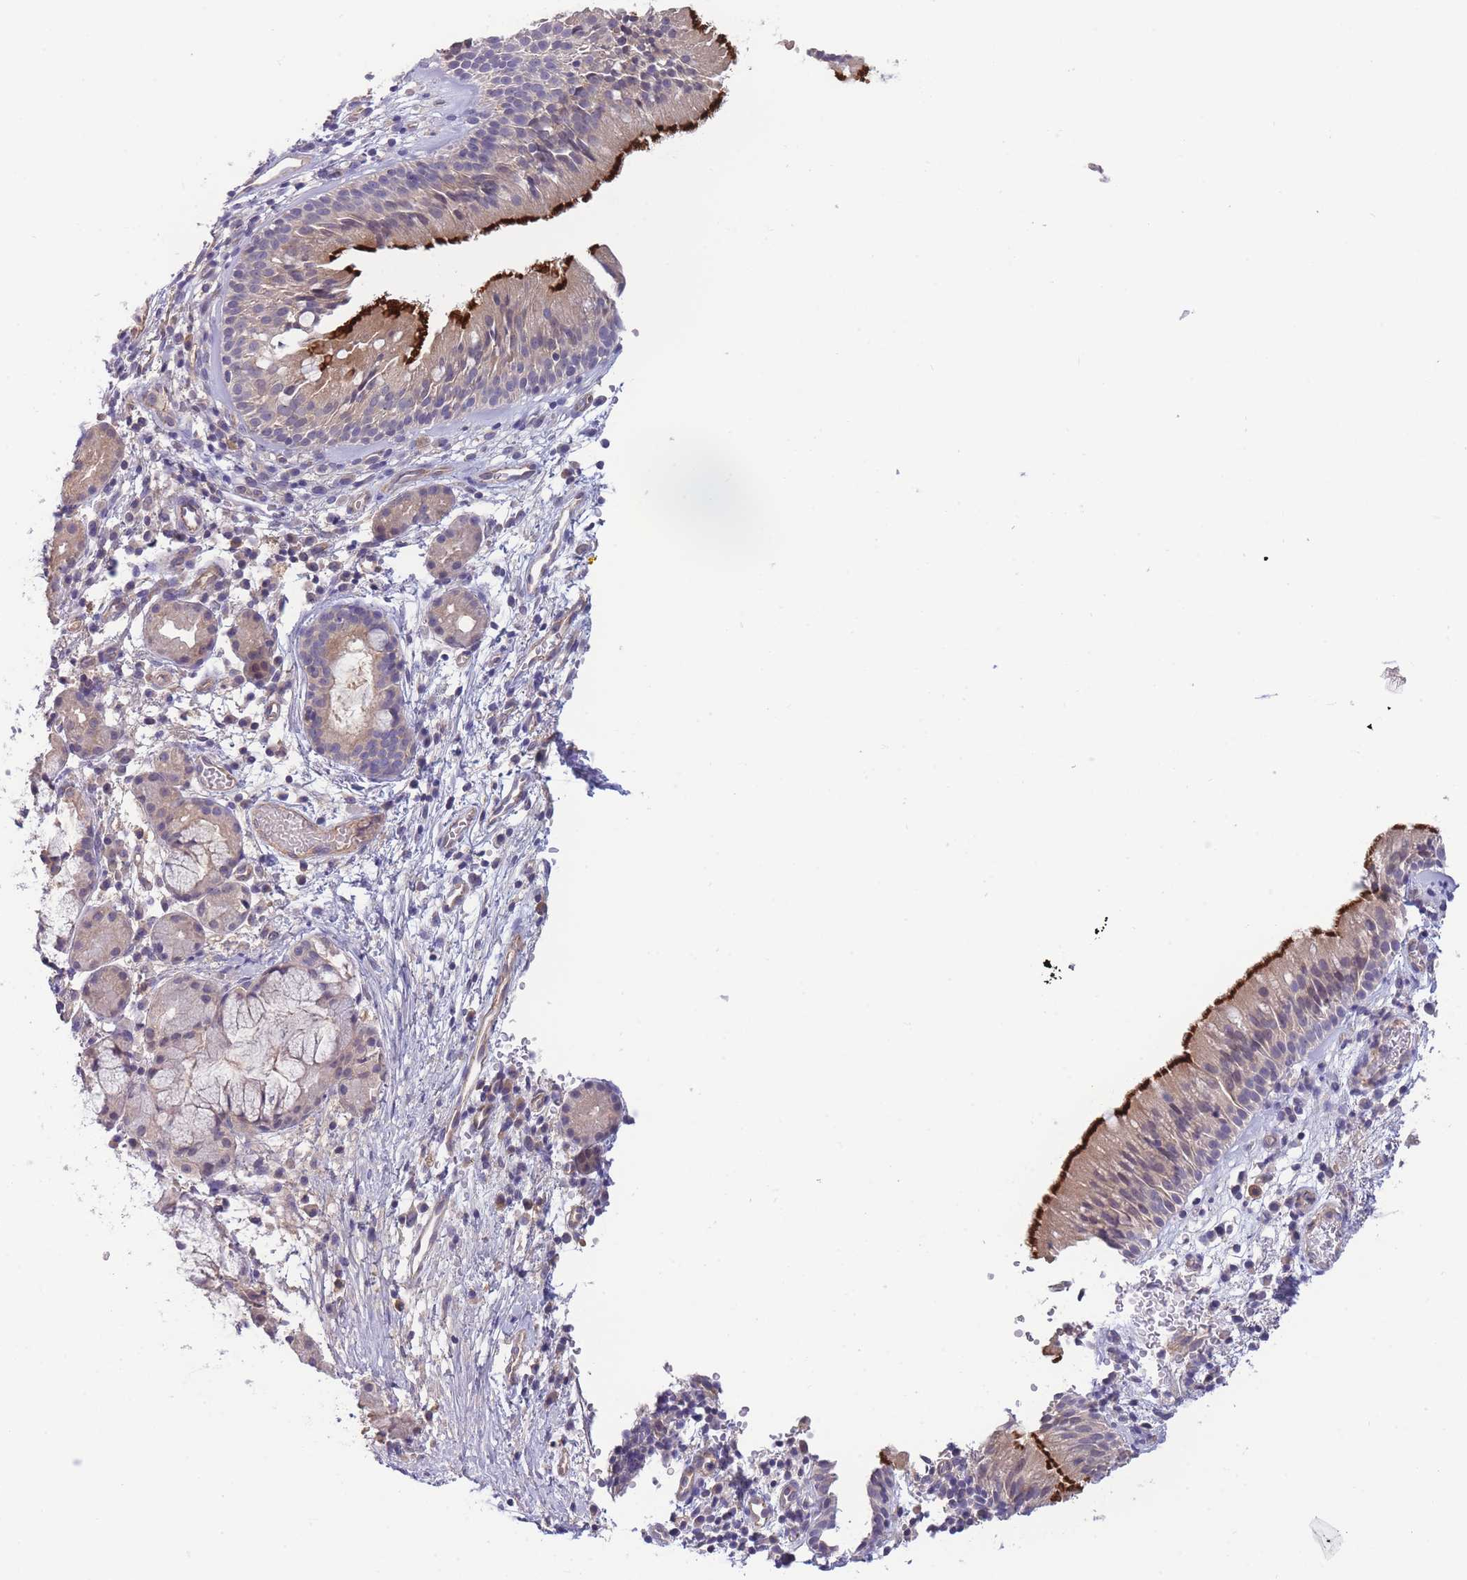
{"staining": {"intensity": "strong", "quantity": "25%-75%", "location": "cytoplasmic/membranous"}, "tissue": "nasopharynx", "cell_type": "Respiratory epithelial cells", "image_type": "normal", "snomed": [{"axis": "morphology", "description": "Normal tissue, NOS"}, {"axis": "topography", "description": "Nasopharynx"}], "caption": "This photomicrograph exhibits benign nasopharynx stained with immunohistochemistry (IHC) to label a protein in brown. The cytoplasmic/membranous of respiratory epithelial cells show strong positivity for the protein. Nuclei are counter-stained blue.", "gene": "NDUFAF5", "patient": {"sex": "male", "age": 65}}